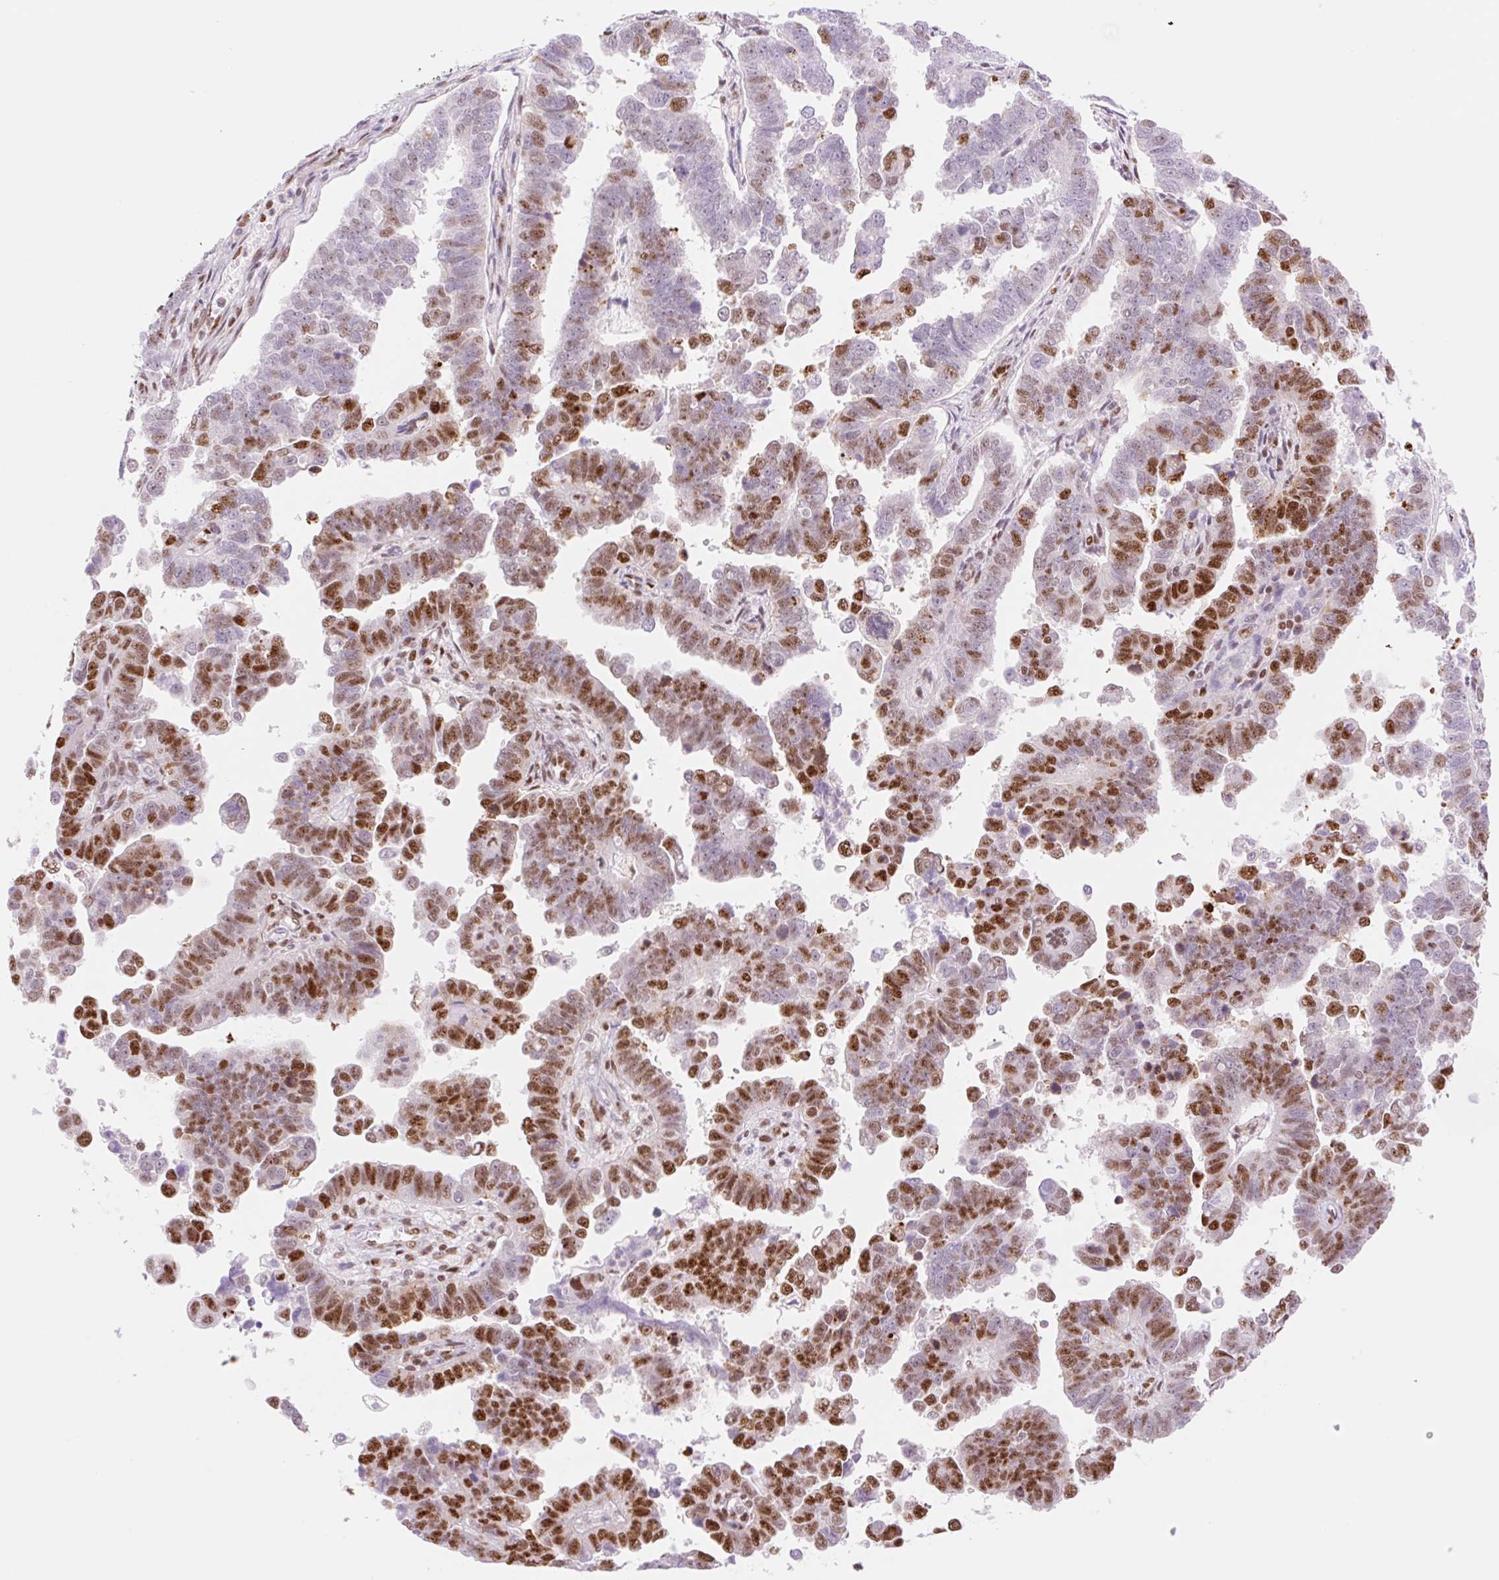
{"staining": {"intensity": "moderate", "quantity": "25%-75%", "location": "nuclear"}, "tissue": "endometrial cancer", "cell_type": "Tumor cells", "image_type": "cancer", "snomed": [{"axis": "morphology", "description": "Adenocarcinoma, NOS"}, {"axis": "topography", "description": "Endometrium"}], "caption": "A photomicrograph of endometrial adenocarcinoma stained for a protein reveals moderate nuclear brown staining in tumor cells. The staining is performed using DAB brown chromogen to label protein expression. The nuclei are counter-stained blue using hematoxylin.", "gene": "PRDM11", "patient": {"sex": "female", "age": 75}}